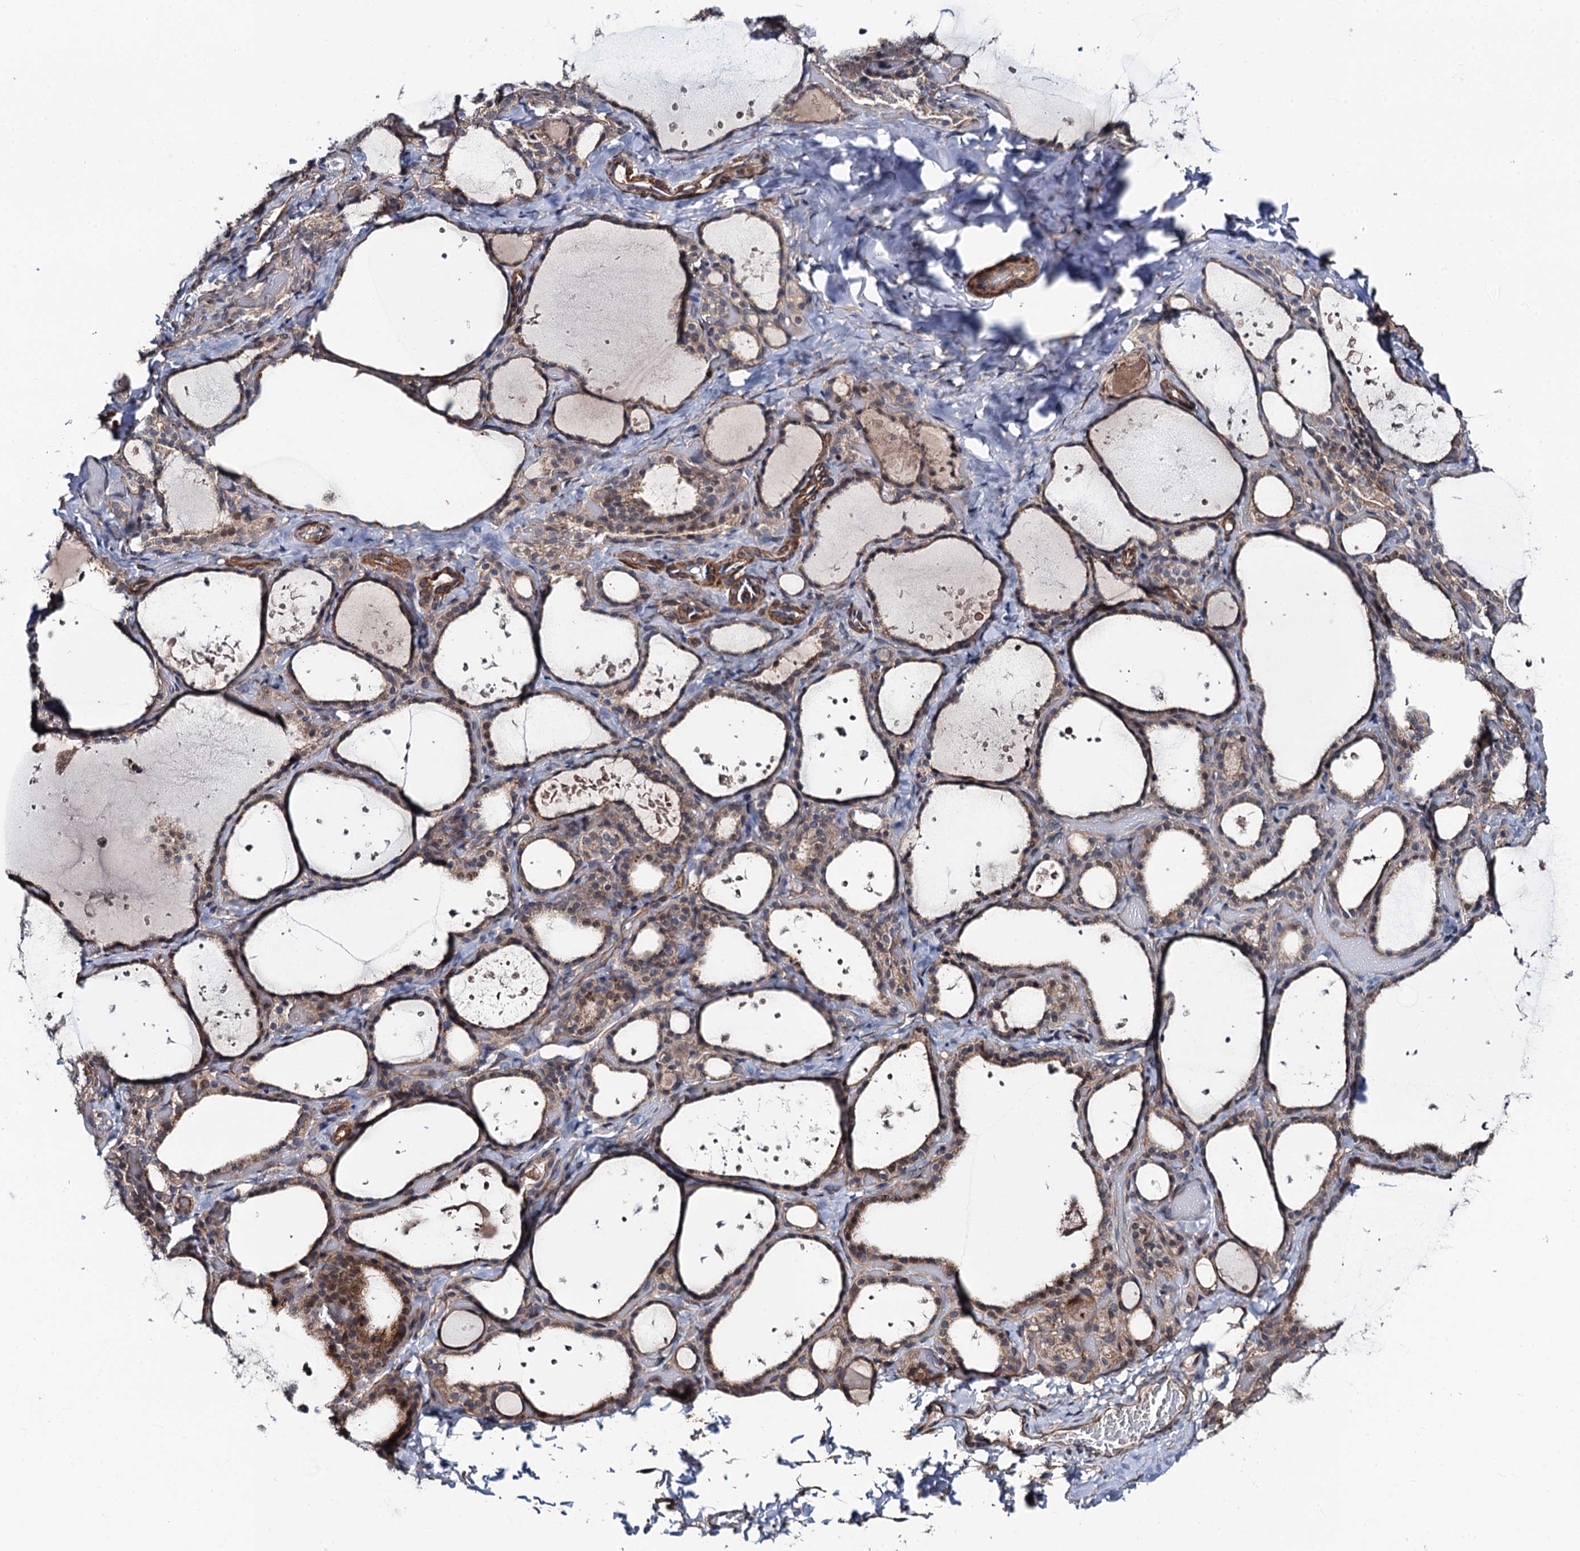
{"staining": {"intensity": "moderate", "quantity": "25%-75%", "location": "cytoplasmic/membranous,nuclear"}, "tissue": "thyroid gland", "cell_type": "Glandular cells", "image_type": "normal", "snomed": [{"axis": "morphology", "description": "Normal tissue, NOS"}, {"axis": "topography", "description": "Thyroid gland"}], "caption": "Approximately 25%-75% of glandular cells in unremarkable human thyroid gland show moderate cytoplasmic/membranous,nuclear protein expression as visualized by brown immunohistochemical staining.", "gene": "FSIP1", "patient": {"sex": "female", "age": 44}}